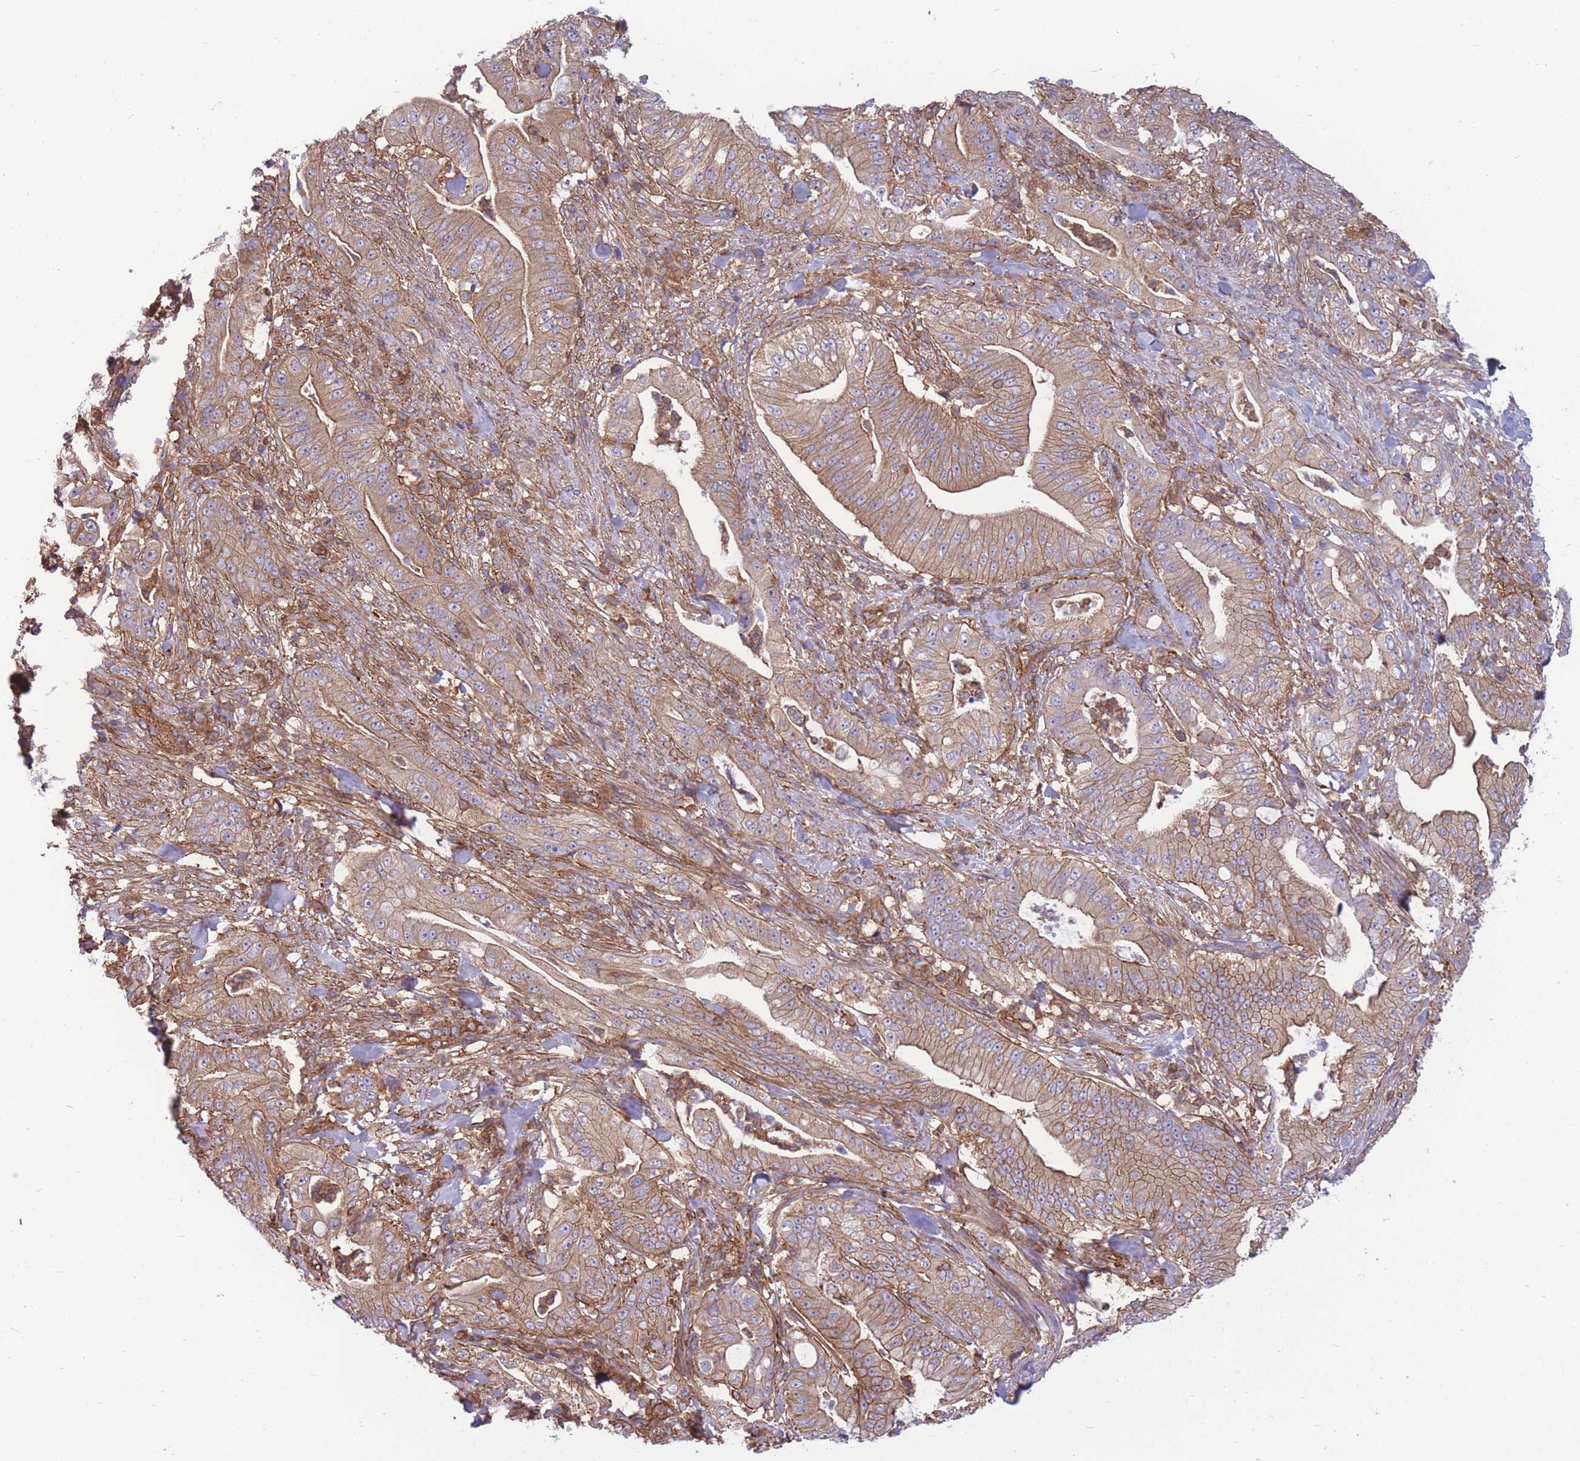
{"staining": {"intensity": "moderate", "quantity": ">75%", "location": "cytoplasmic/membranous"}, "tissue": "pancreatic cancer", "cell_type": "Tumor cells", "image_type": "cancer", "snomed": [{"axis": "morphology", "description": "Adenocarcinoma, NOS"}, {"axis": "topography", "description": "Pancreas"}], "caption": "Tumor cells reveal medium levels of moderate cytoplasmic/membranous staining in about >75% of cells in human pancreatic cancer.", "gene": "GGA1", "patient": {"sex": "male", "age": 71}}